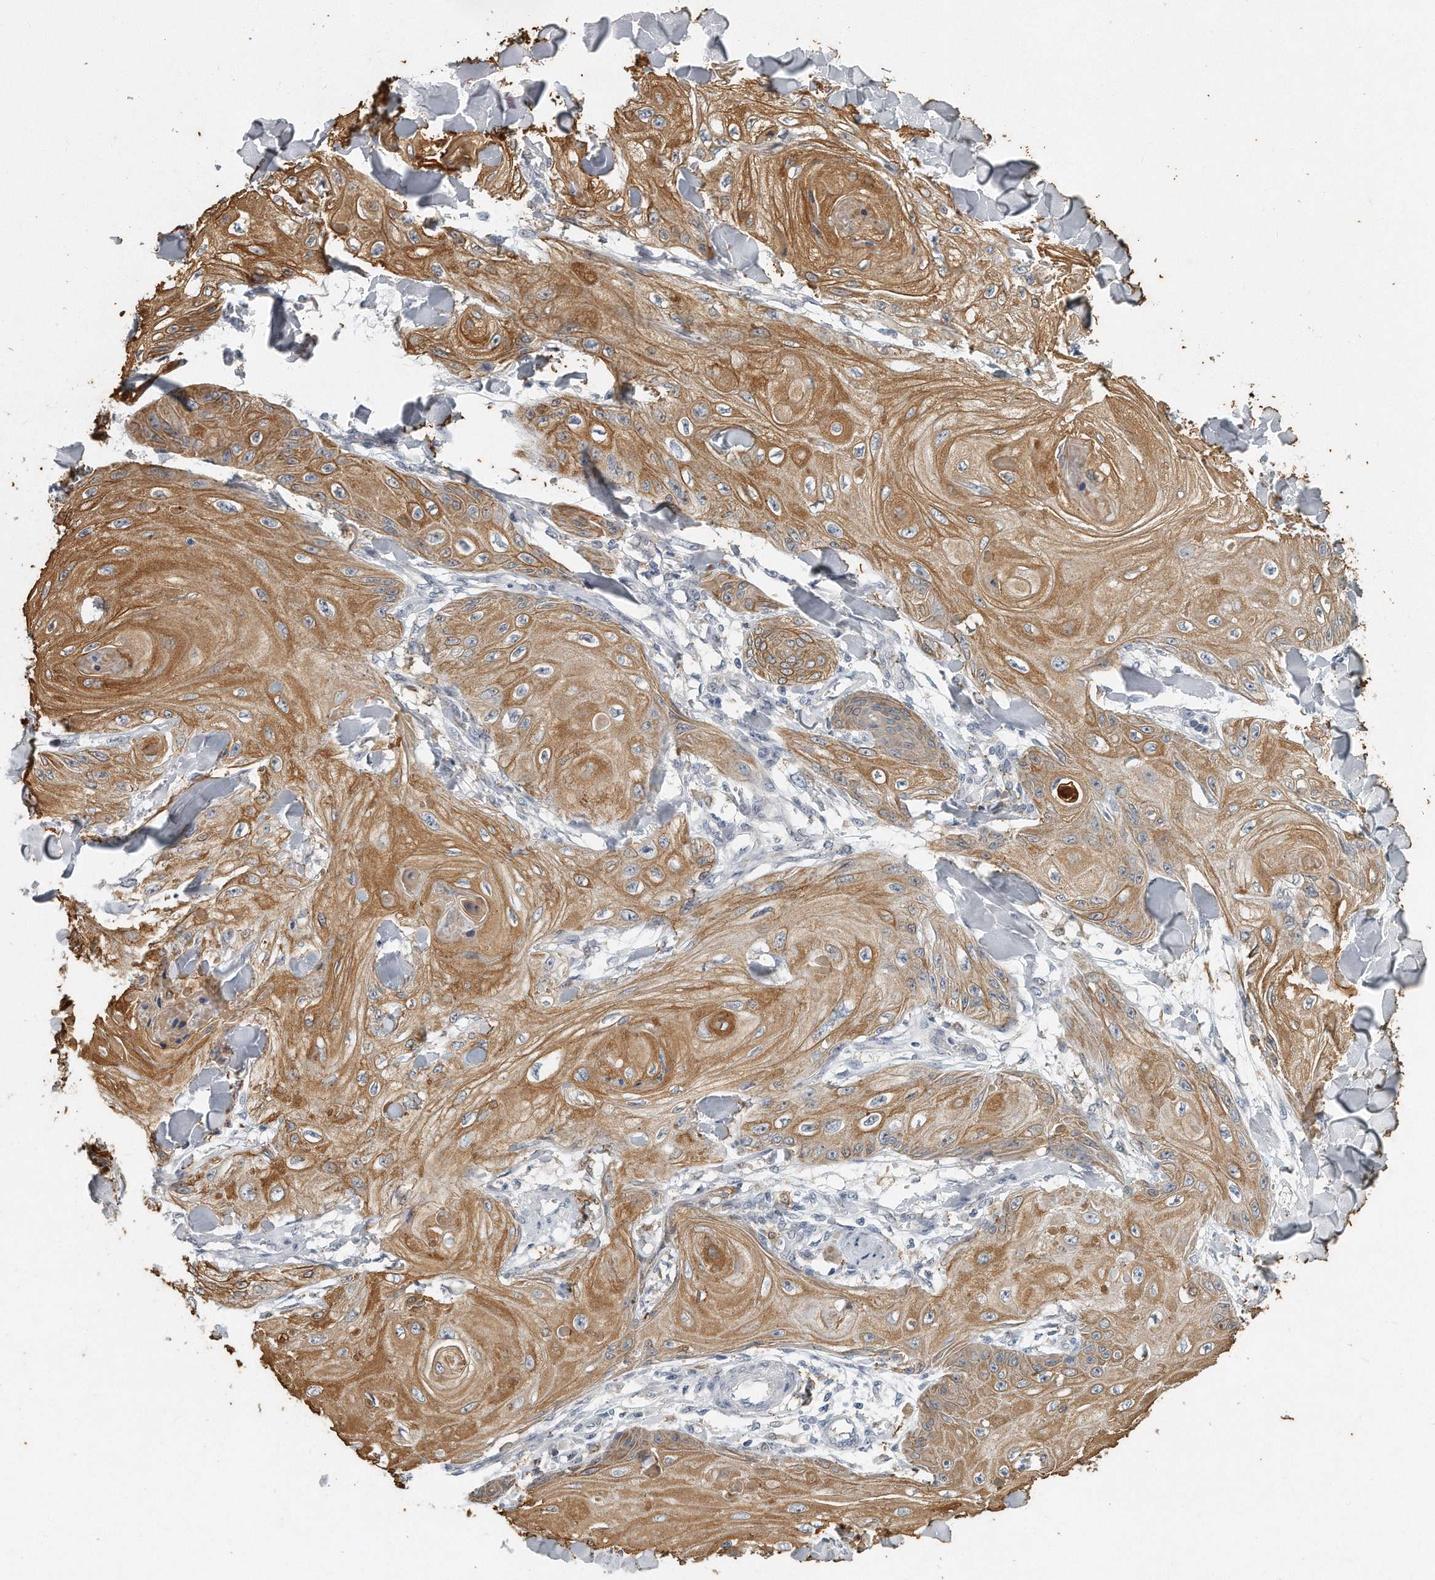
{"staining": {"intensity": "moderate", "quantity": ">75%", "location": "cytoplasmic/membranous"}, "tissue": "skin cancer", "cell_type": "Tumor cells", "image_type": "cancer", "snomed": [{"axis": "morphology", "description": "Squamous cell carcinoma, NOS"}, {"axis": "topography", "description": "Skin"}], "caption": "This image shows skin cancer stained with IHC to label a protein in brown. The cytoplasmic/membranous of tumor cells show moderate positivity for the protein. Nuclei are counter-stained blue.", "gene": "CAMK1", "patient": {"sex": "male", "age": 74}}